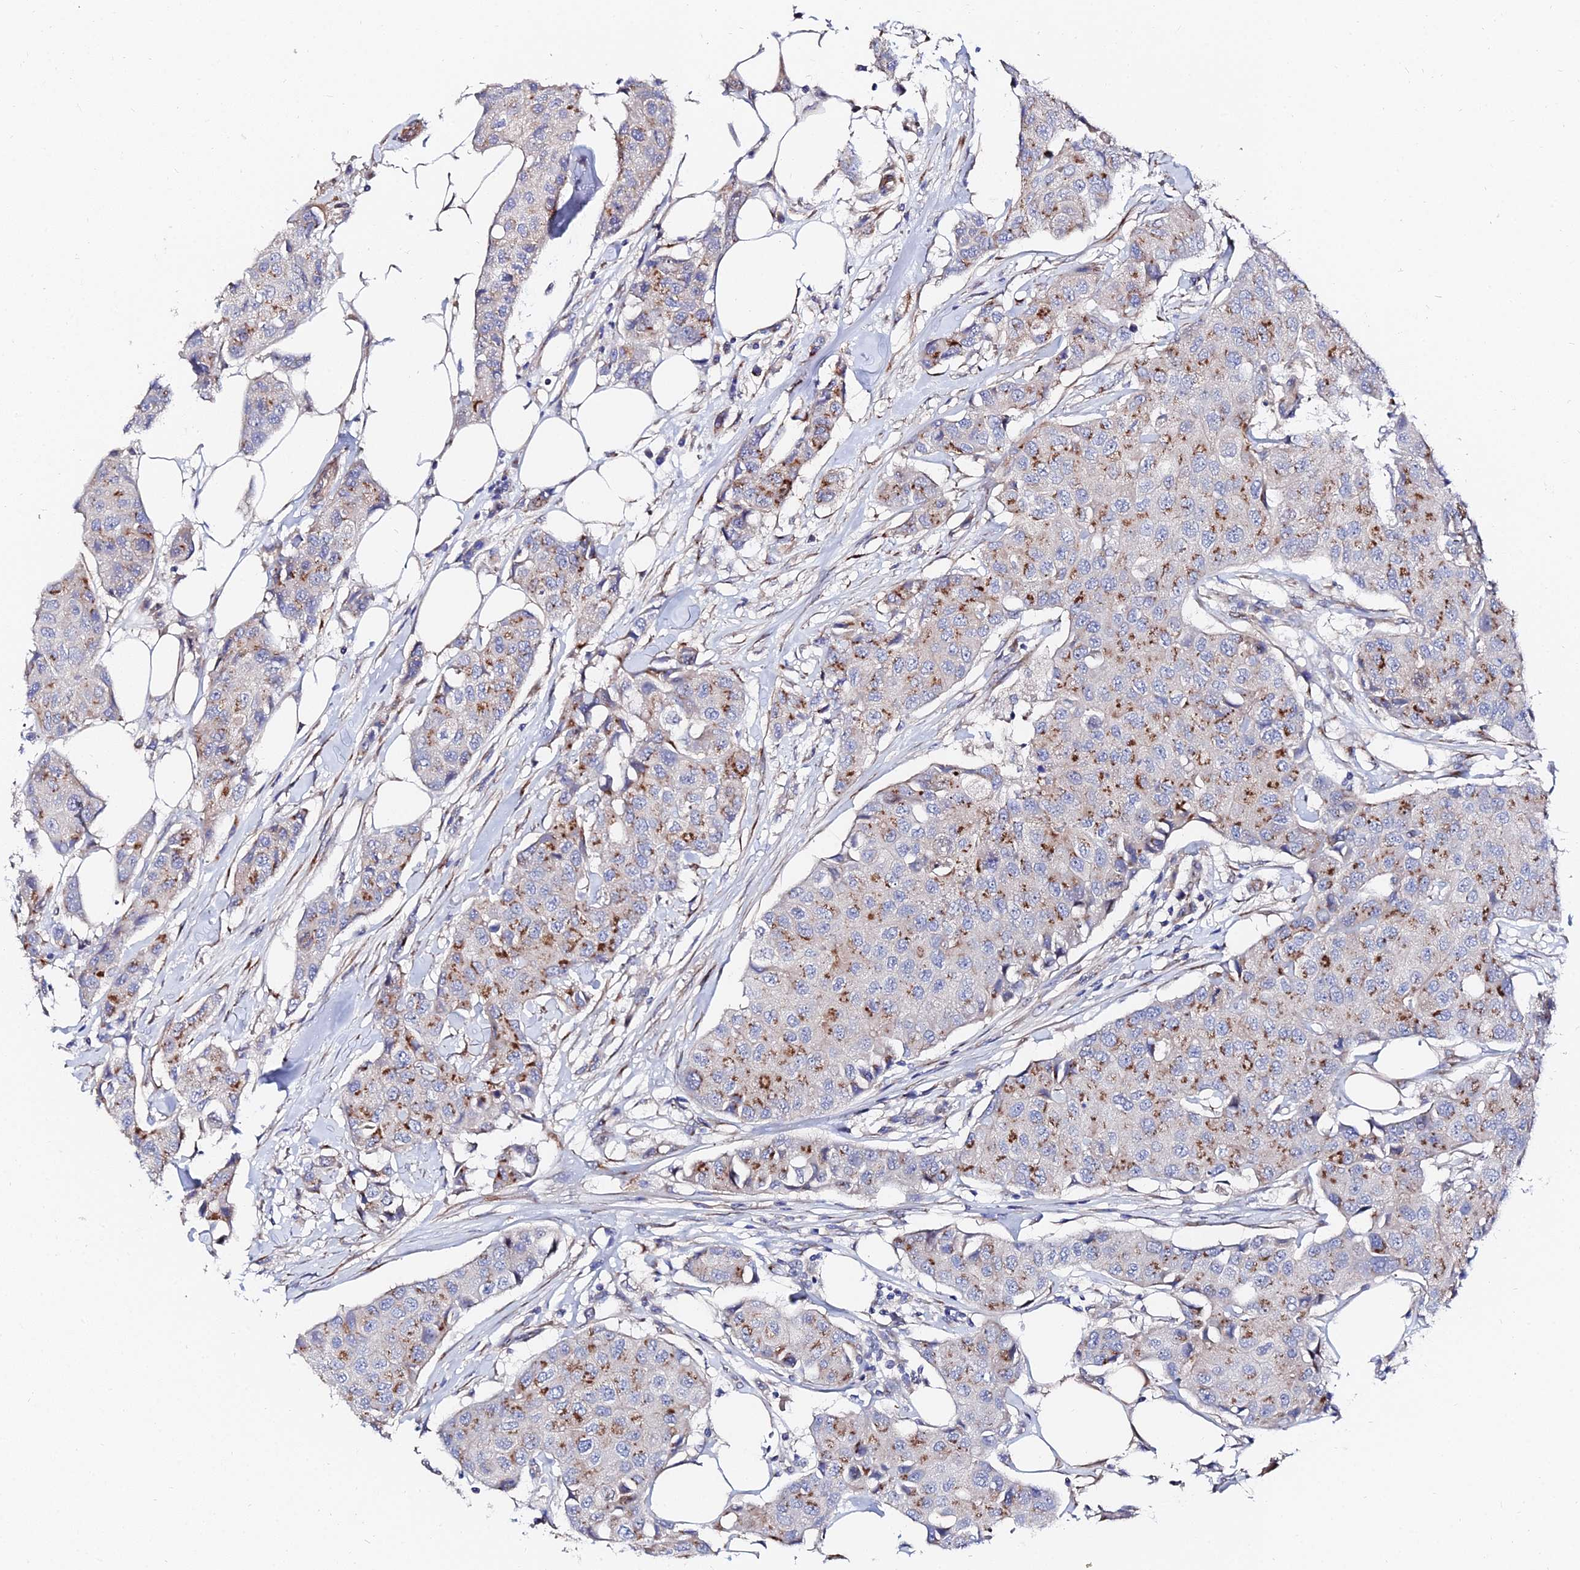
{"staining": {"intensity": "moderate", "quantity": "25%-75%", "location": "cytoplasmic/membranous"}, "tissue": "breast cancer", "cell_type": "Tumor cells", "image_type": "cancer", "snomed": [{"axis": "morphology", "description": "Duct carcinoma"}, {"axis": "topography", "description": "Breast"}], "caption": "Protein expression analysis of human breast invasive ductal carcinoma reveals moderate cytoplasmic/membranous positivity in approximately 25%-75% of tumor cells. Nuclei are stained in blue.", "gene": "BORCS8", "patient": {"sex": "female", "age": 80}}